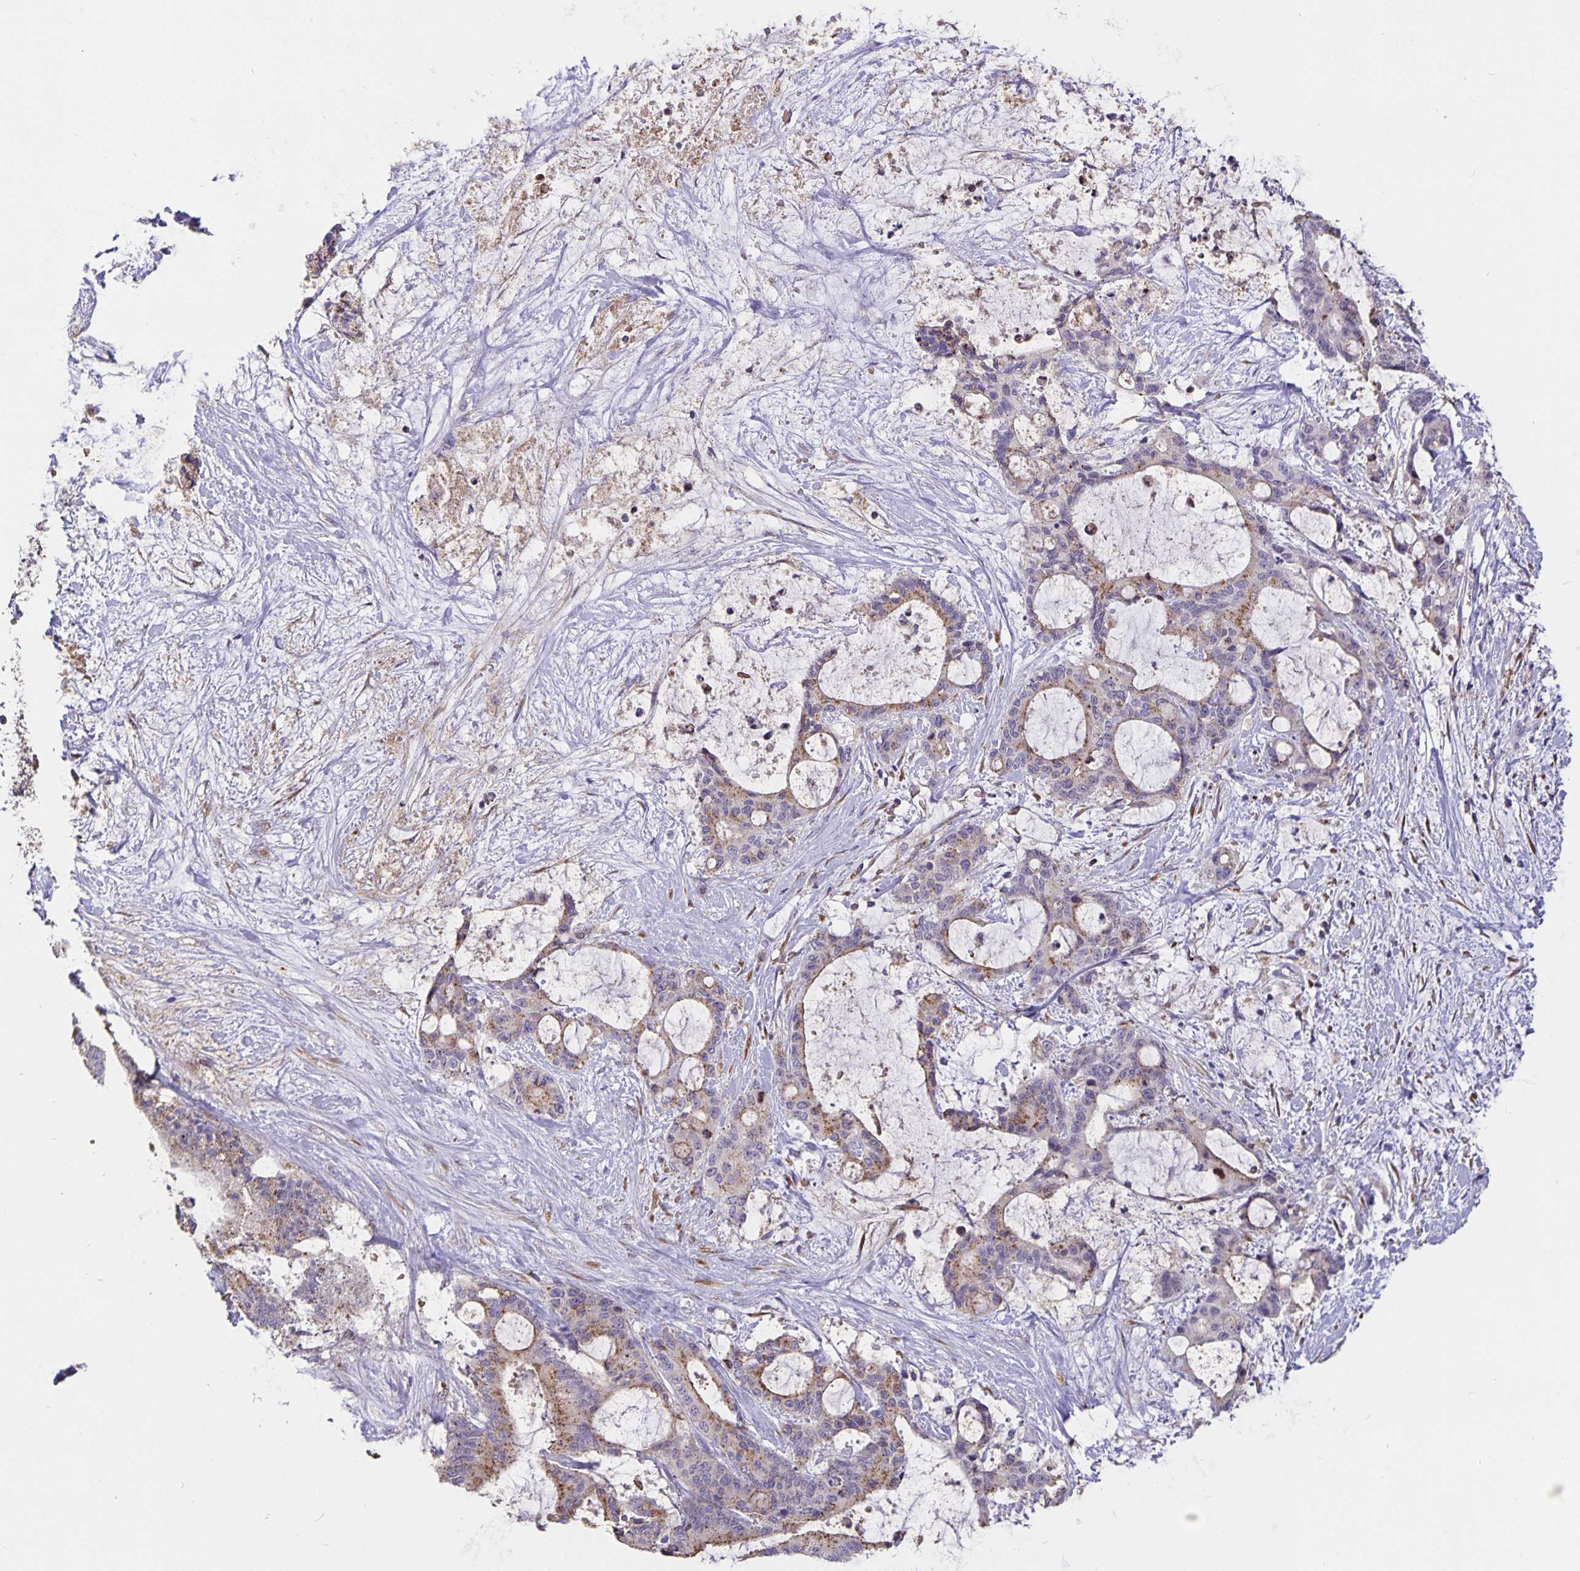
{"staining": {"intensity": "moderate", "quantity": "25%-75%", "location": "cytoplasmic/membranous"}, "tissue": "liver cancer", "cell_type": "Tumor cells", "image_type": "cancer", "snomed": [{"axis": "morphology", "description": "Normal tissue, NOS"}, {"axis": "morphology", "description": "Cholangiocarcinoma"}, {"axis": "topography", "description": "Liver"}, {"axis": "topography", "description": "Peripheral nerve tissue"}], "caption": "A high-resolution micrograph shows immunohistochemistry (IHC) staining of liver cancer, which exhibits moderate cytoplasmic/membranous staining in about 25%-75% of tumor cells. (DAB IHC with brightfield microscopy, high magnification).", "gene": "TMEM71", "patient": {"sex": "female", "age": 73}}